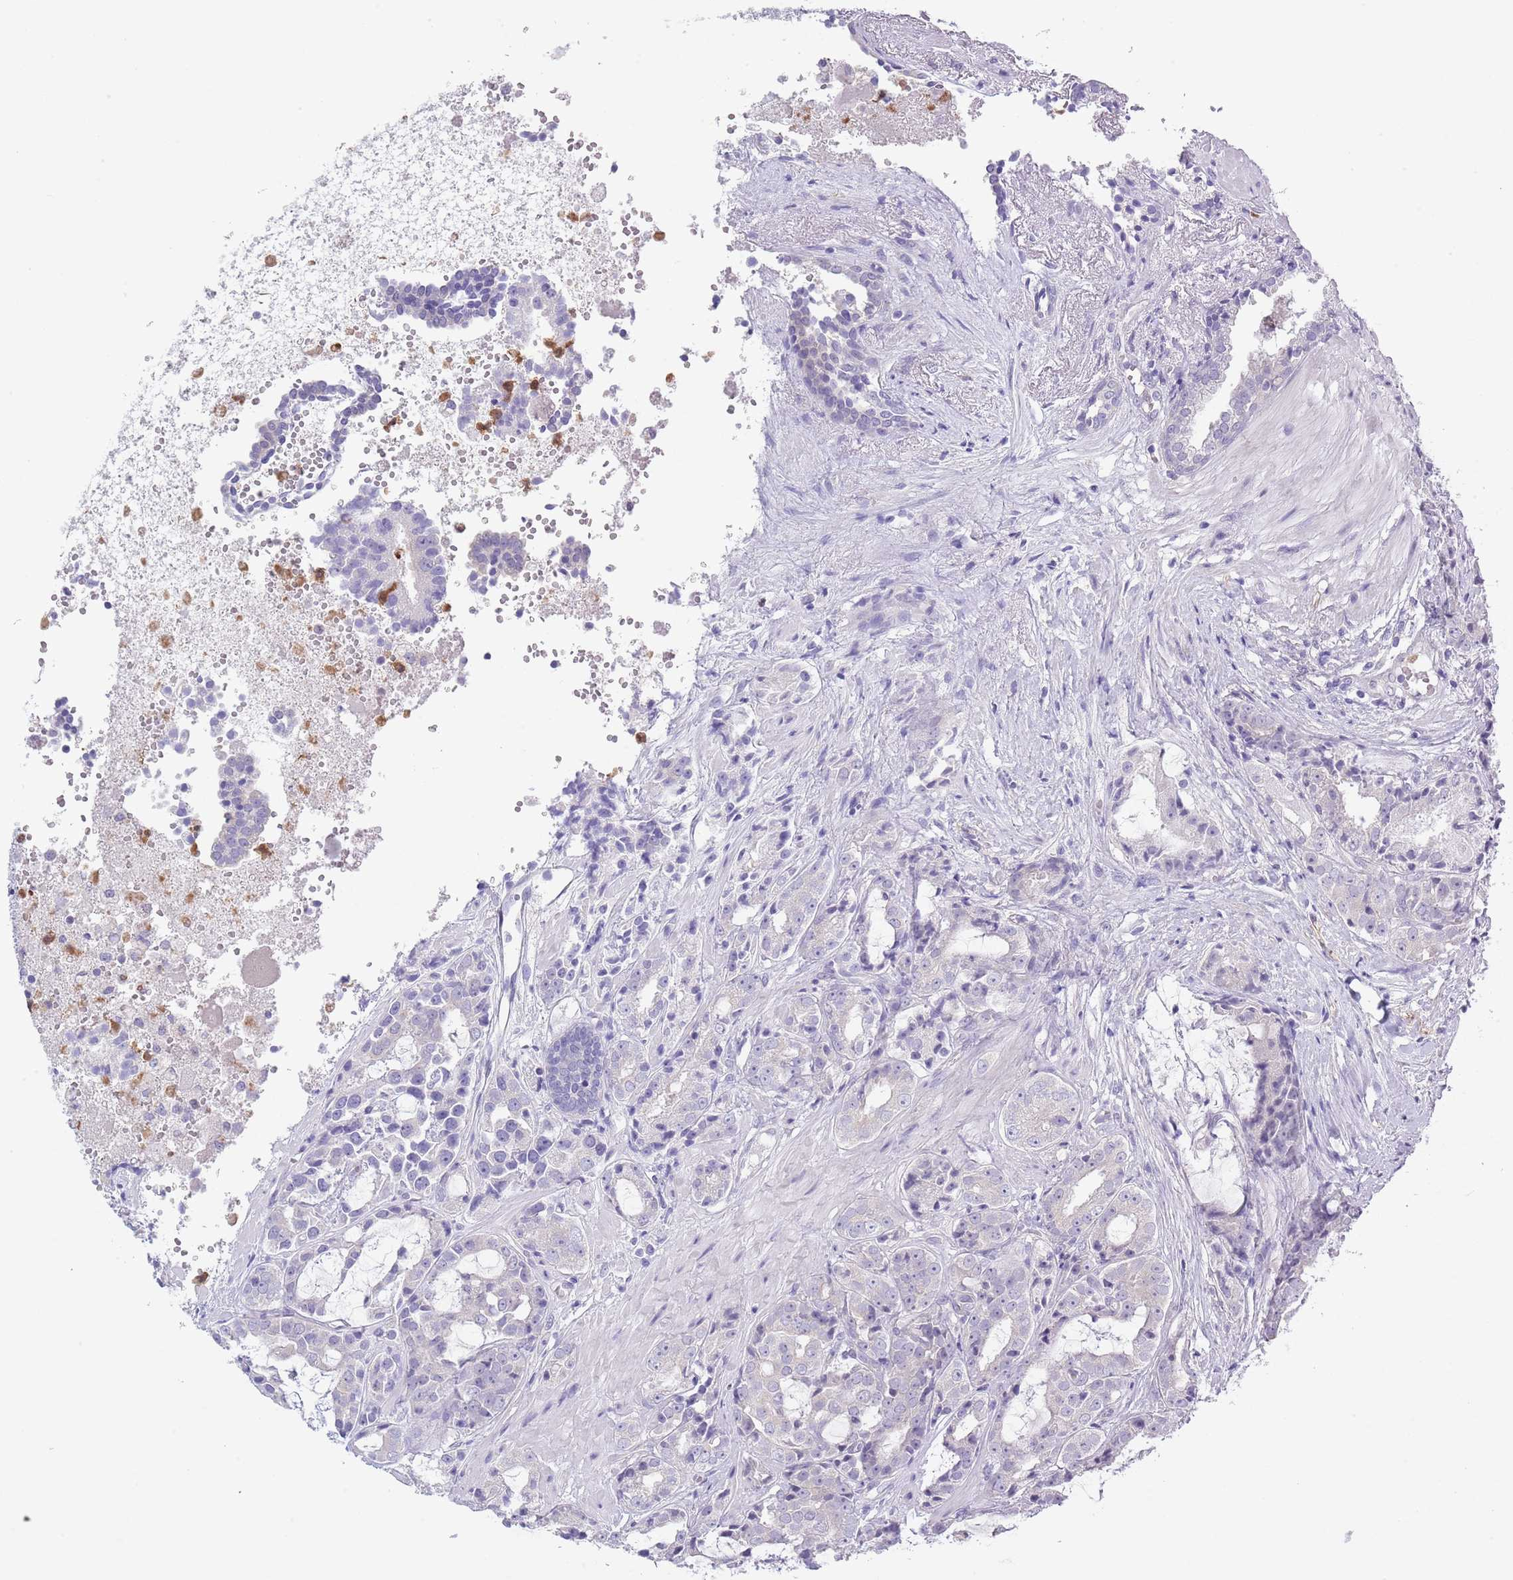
{"staining": {"intensity": "negative", "quantity": "none", "location": "none"}, "tissue": "prostate cancer", "cell_type": "Tumor cells", "image_type": "cancer", "snomed": [{"axis": "morphology", "description": "Adenocarcinoma, High grade"}, {"axis": "topography", "description": "Prostate"}], "caption": "High power microscopy image of an IHC micrograph of adenocarcinoma (high-grade) (prostate), revealing no significant expression in tumor cells.", "gene": "ZFP2", "patient": {"sex": "male", "age": 71}}